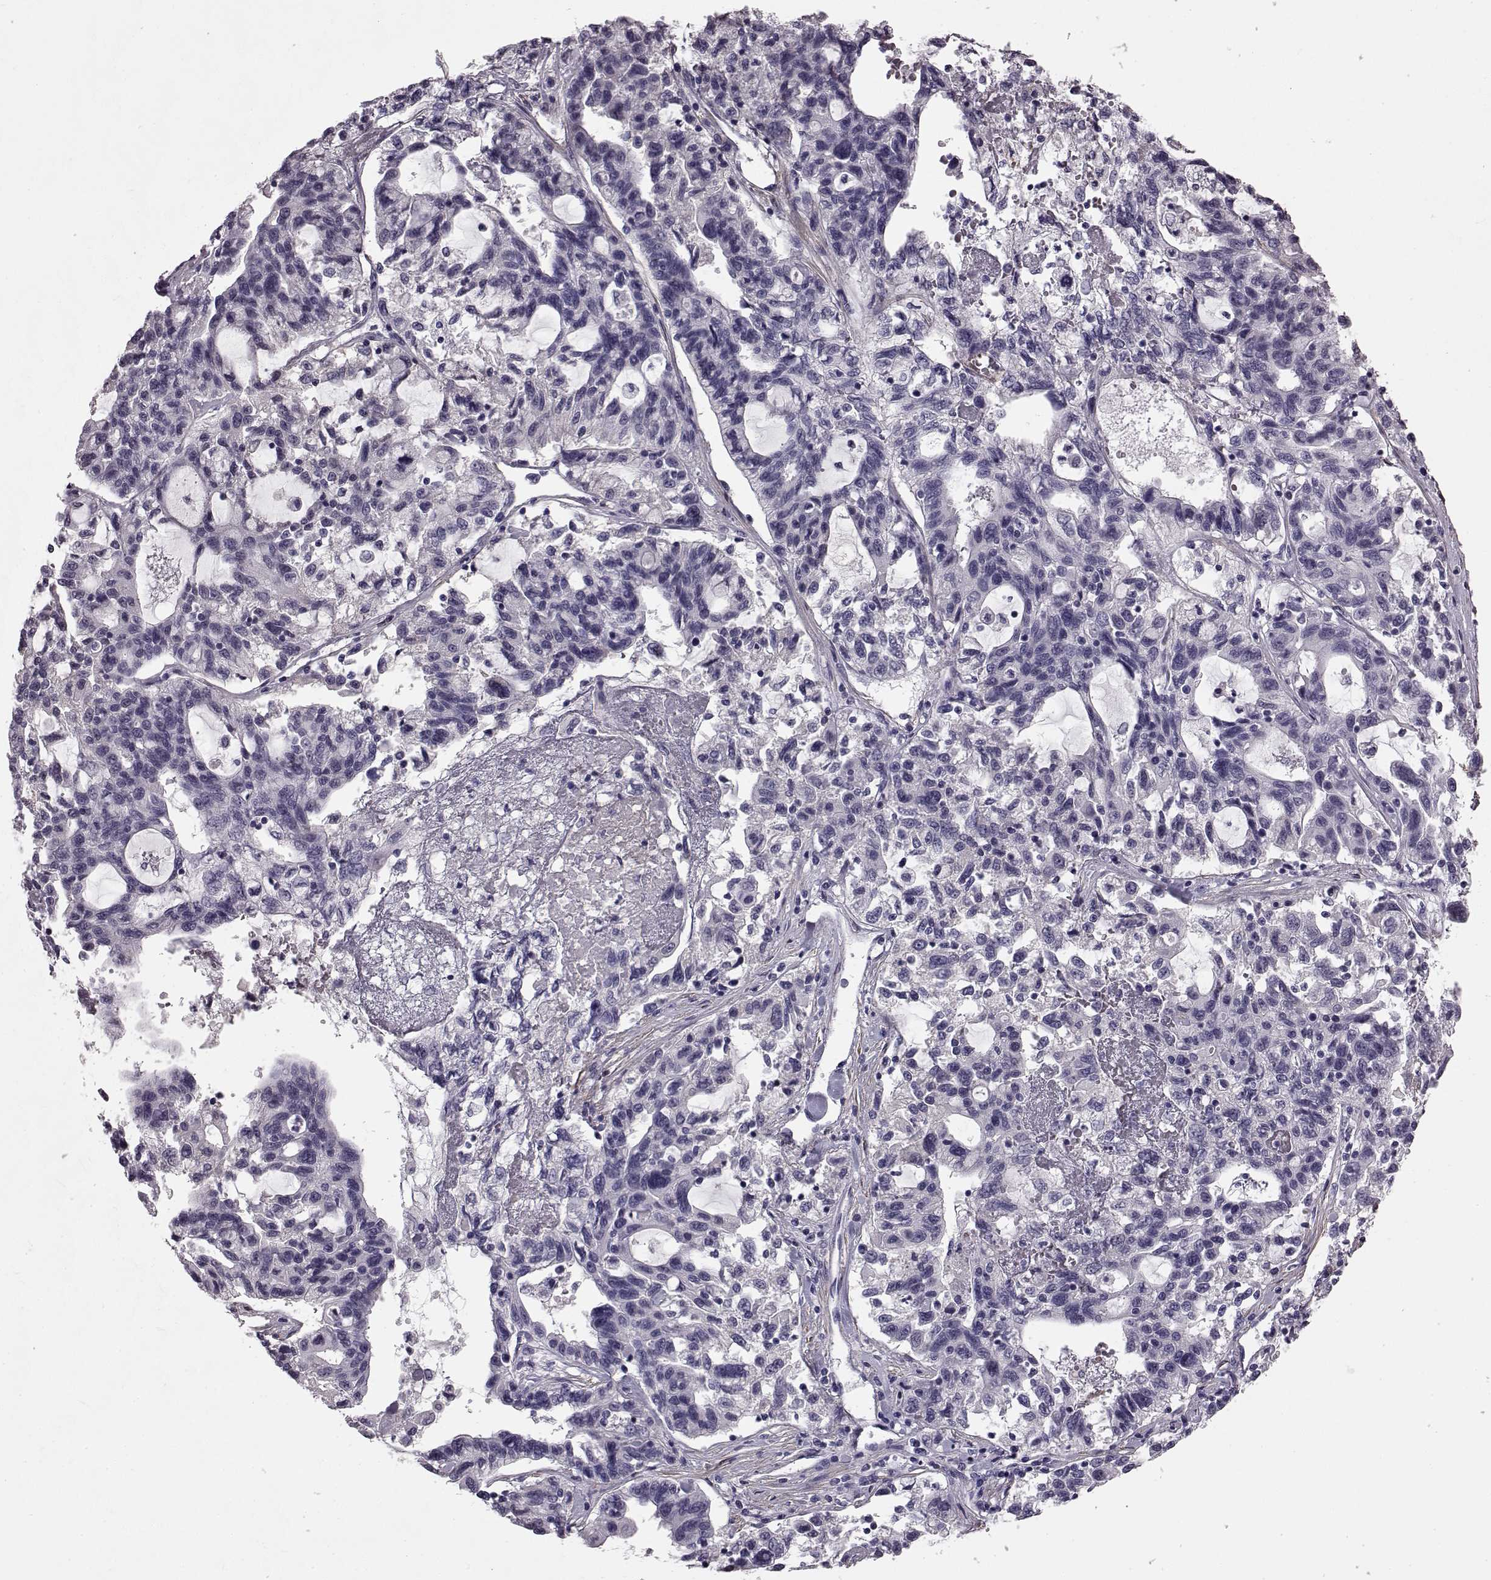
{"staining": {"intensity": "negative", "quantity": "none", "location": "none"}, "tissue": "liver cancer", "cell_type": "Tumor cells", "image_type": "cancer", "snomed": [{"axis": "morphology", "description": "Adenocarcinoma, NOS"}, {"axis": "morphology", "description": "Cholangiocarcinoma"}, {"axis": "topography", "description": "Liver"}], "caption": "Immunohistochemistry image of neoplastic tissue: adenocarcinoma (liver) stained with DAB (3,3'-diaminobenzidine) reveals no significant protein expression in tumor cells.", "gene": "SLCO3A1", "patient": {"sex": "male", "age": 64}}